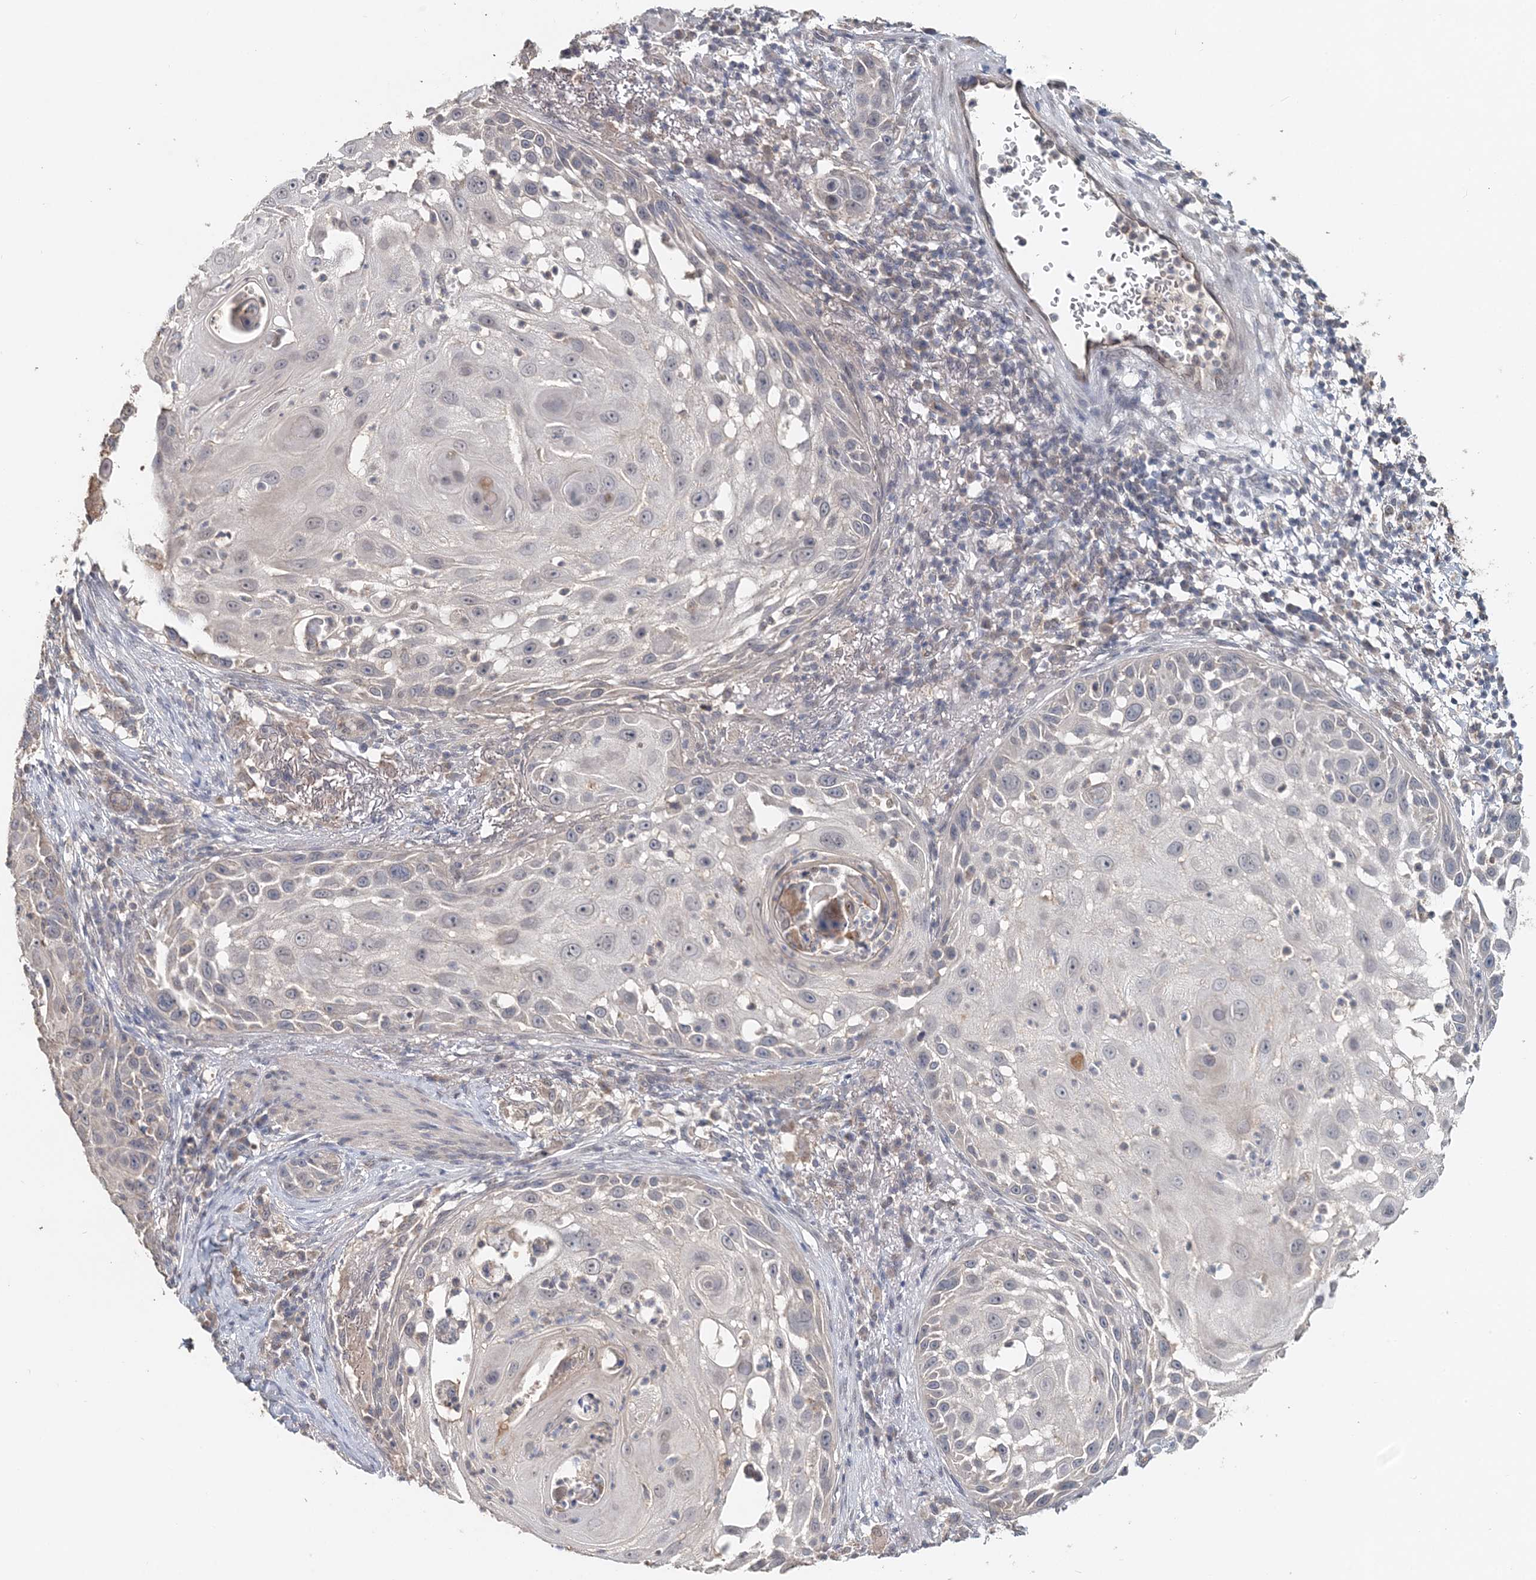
{"staining": {"intensity": "negative", "quantity": "none", "location": "none"}, "tissue": "skin cancer", "cell_type": "Tumor cells", "image_type": "cancer", "snomed": [{"axis": "morphology", "description": "Squamous cell carcinoma, NOS"}, {"axis": "topography", "description": "Skin"}], "caption": "An IHC image of skin squamous cell carcinoma is shown. There is no staining in tumor cells of skin squamous cell carcinoma.", "gene": "FBXO38", "patient": {"sex": "female", "age": 44}}